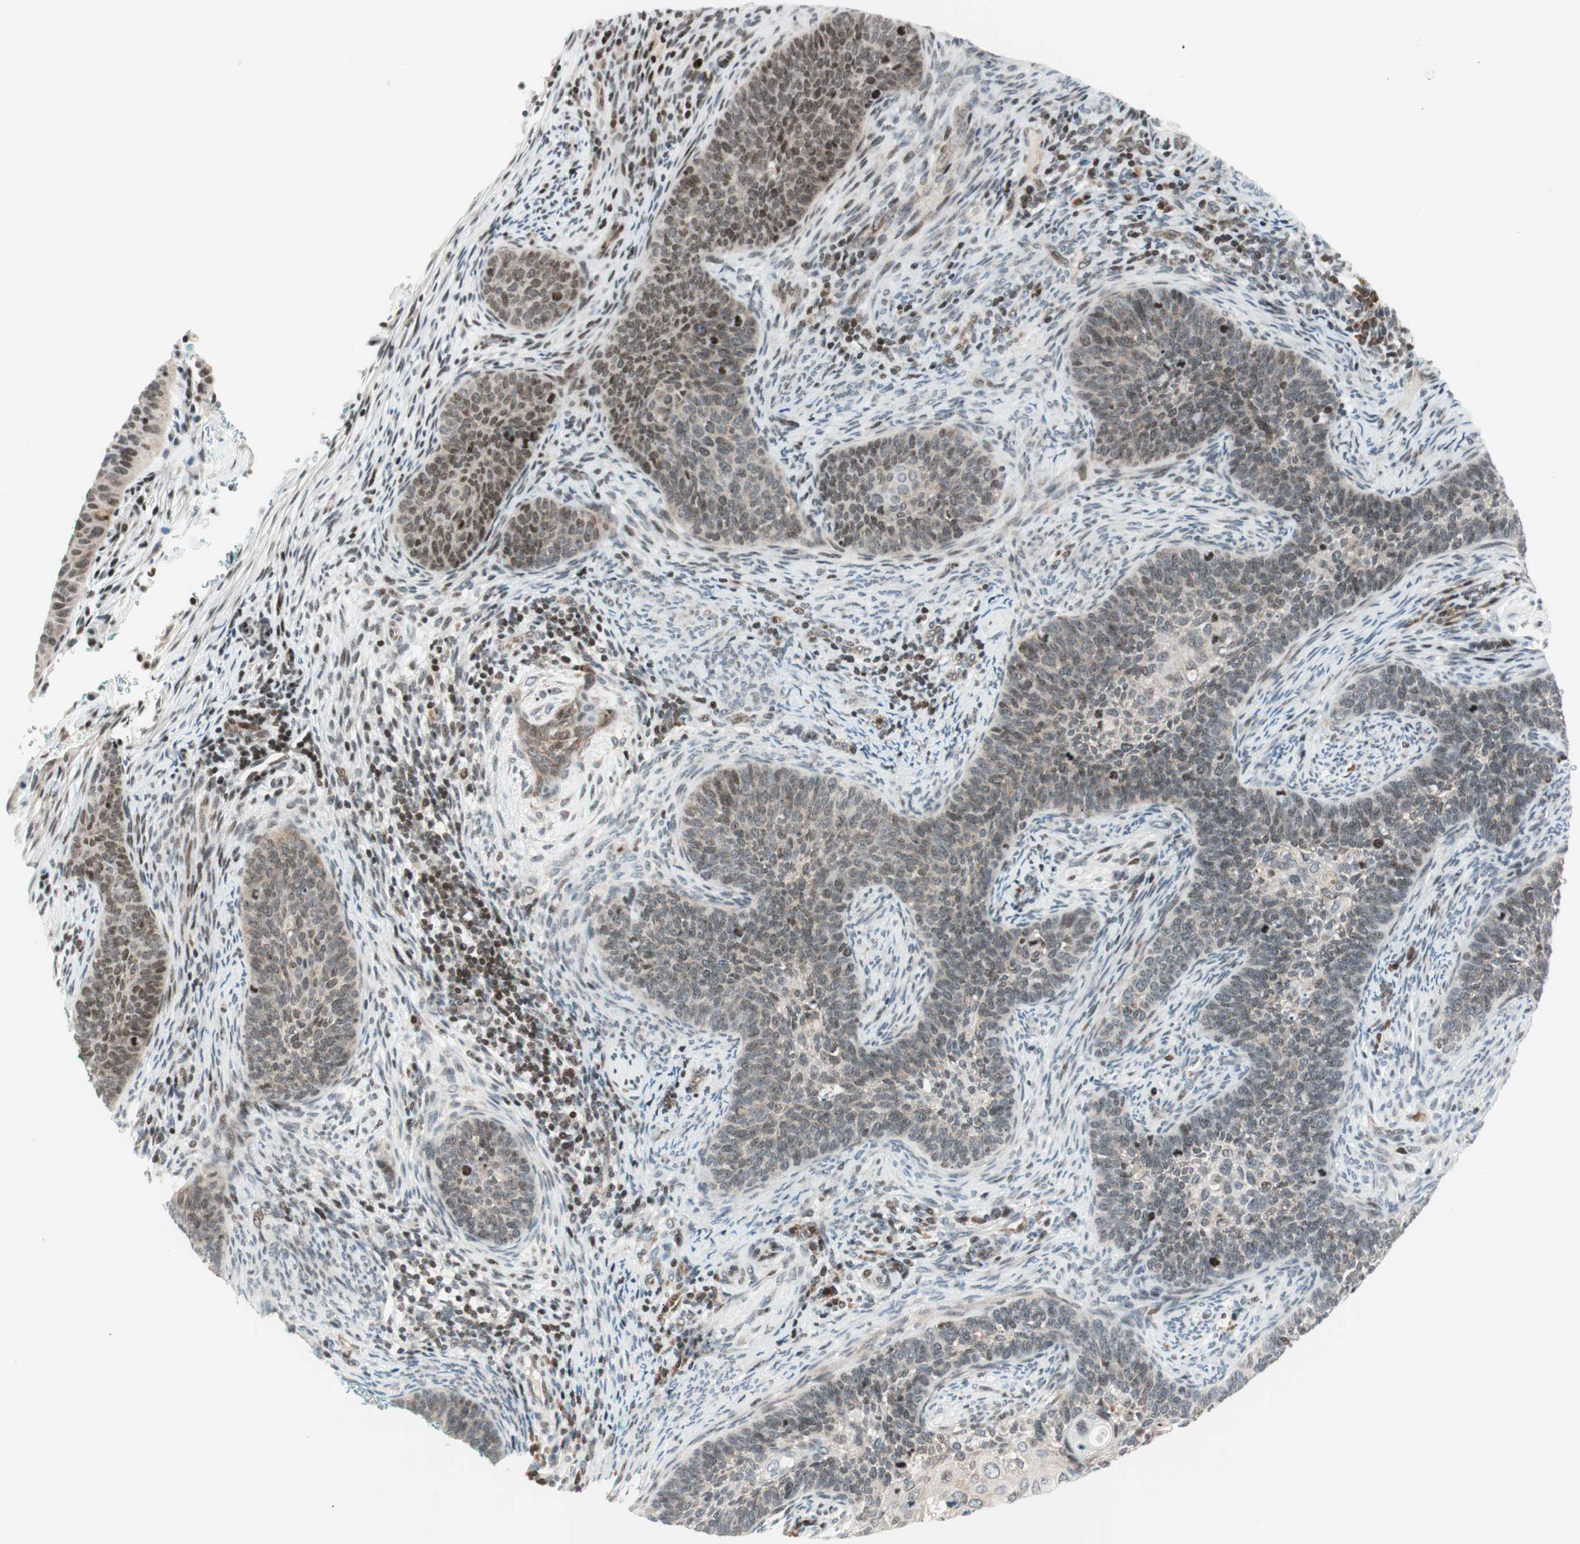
{"staining": {"intensity": "weak", "quantity": "25%-75%", "location": "nuclear"}, "tissue": "cervical cancer", "cell_type": "Tumor cells", "image_type": "cancer", "snomed": [{"axis": "morphology", "description": "Squamous cell carcinoma, NOS"}, {"axis": "topography", "description": "Cervix"}], "caption": "Squamous cell carcinoma (cervical) was stained to show a protein in brown. There is low levels of weak nuclear staining in approximately 25%-75% of tumor cells.", "gene": "TPT1", "patient": {"sex": "female", "age": 33}}